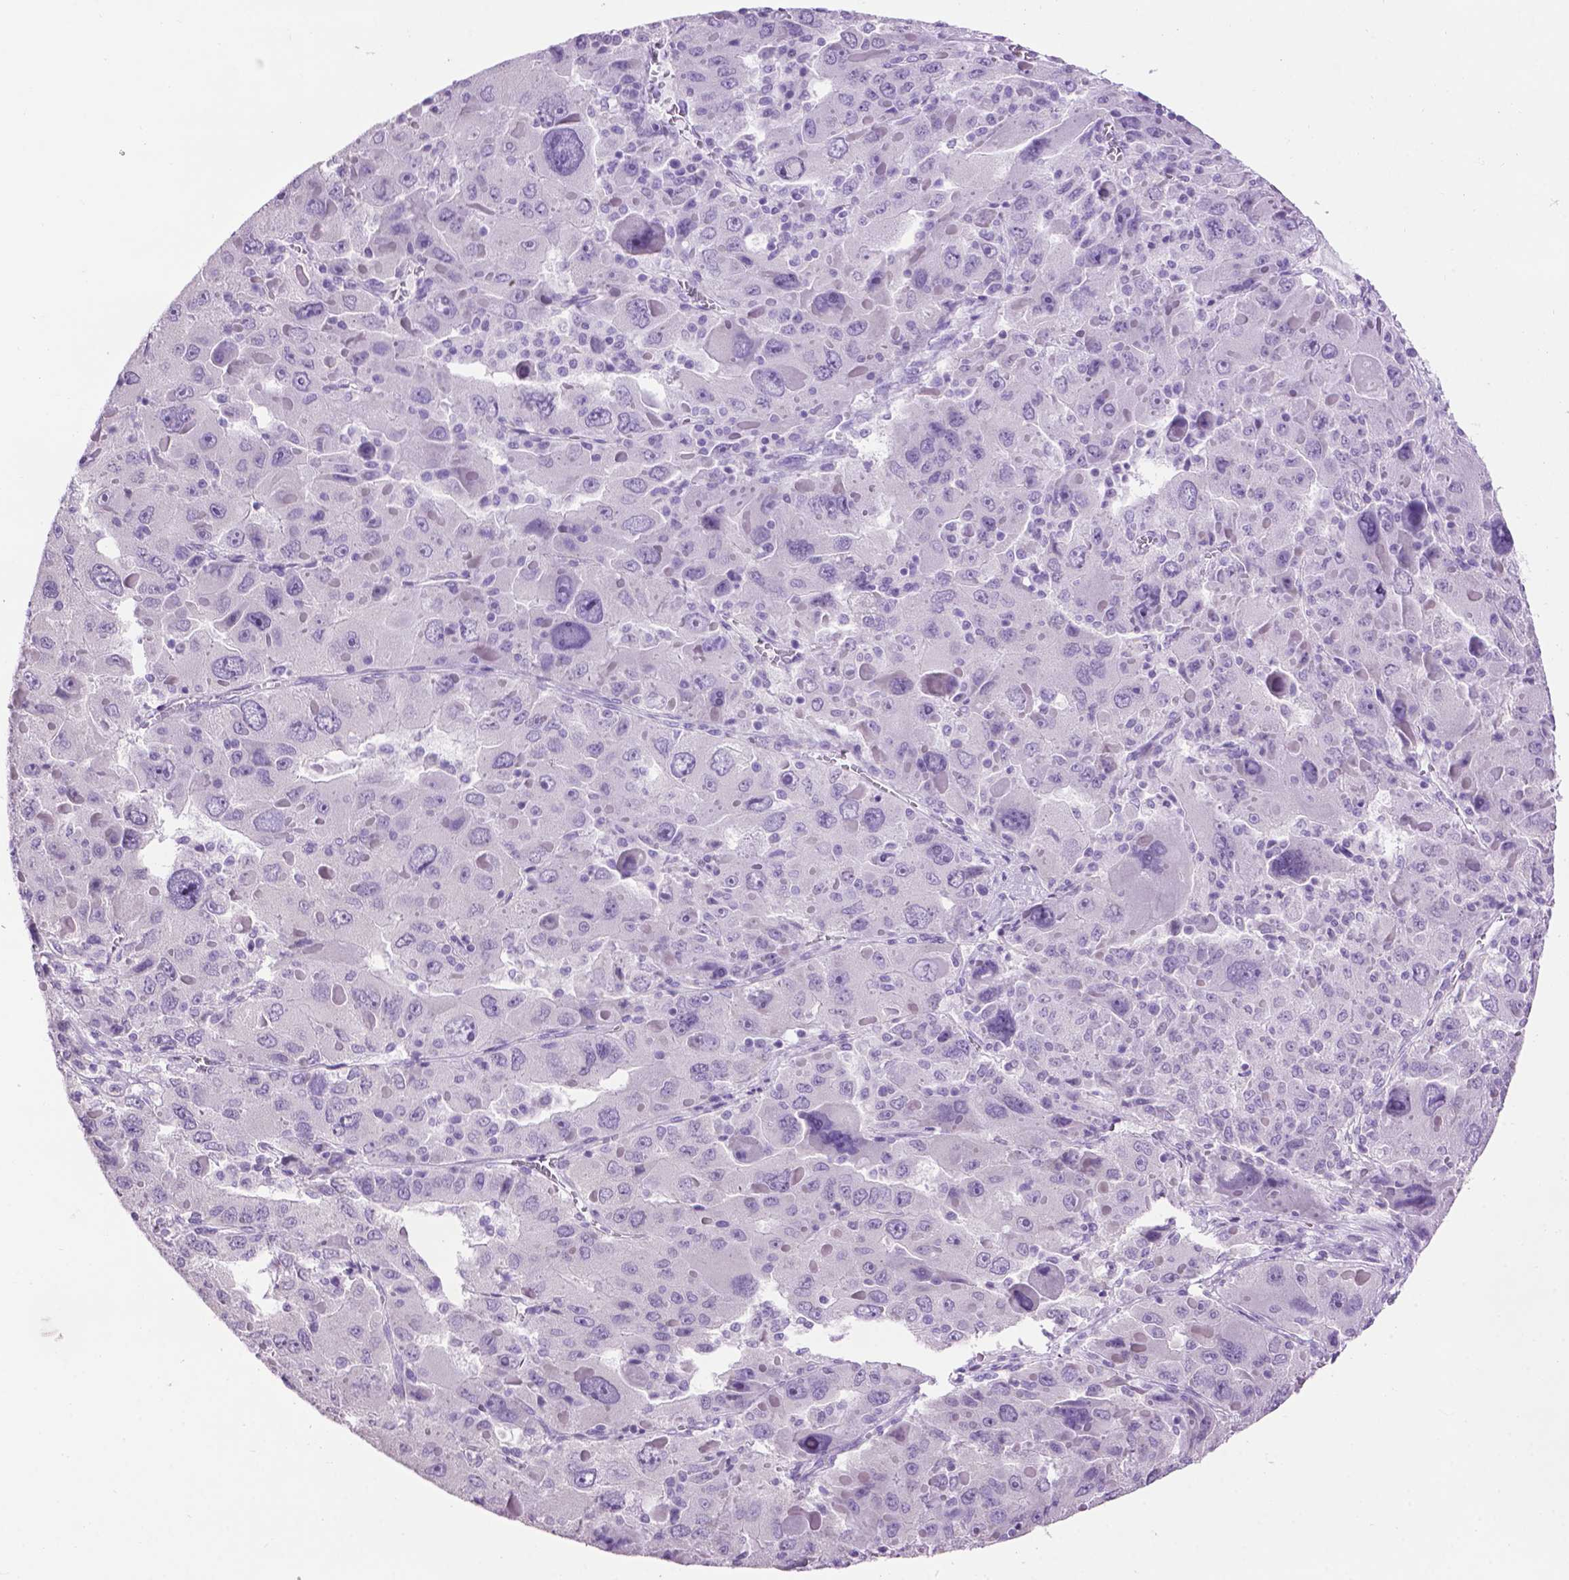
{"staining": {"intensity": "negative", "quantity": "none", "location": "none"}, "tissue": "liver cancer", "cell_type": "Tumor cells", "image_type": "cancer", "snomed": [{"axis": "morphology", "description": "Carcinoma, Hepatocellular, NOS"}, {"axis": "topography", "description": "Liver"}], "caption": "DAB (3,3'-diaminobenzidine) immunohistochemical staining of human liver cancer (hepatocellular carcinoma) exhibits no significant positivity in tumor cells.", "gene": "TH", "patient": {"sex": "female", "age": 41}}